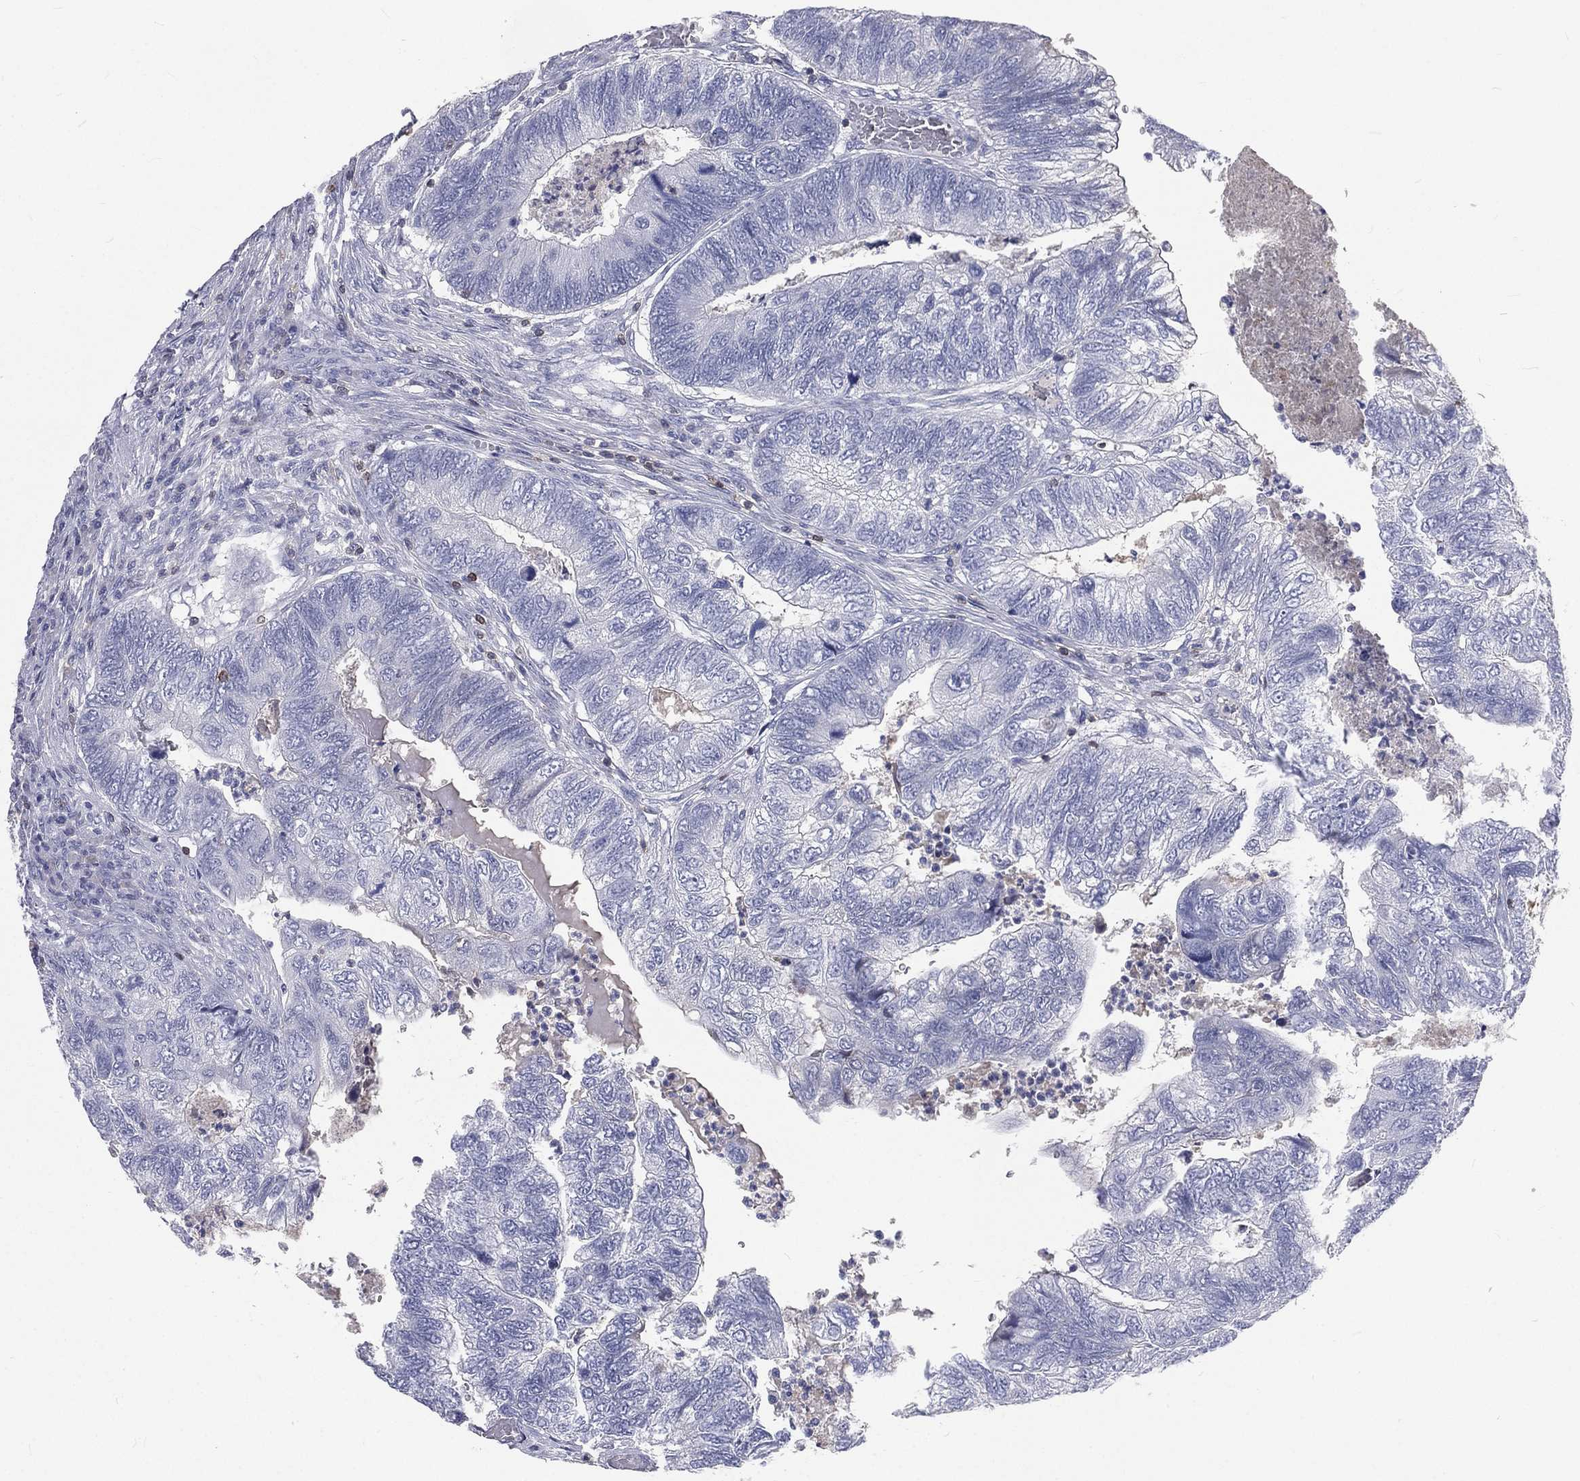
{"staining": {"intensity": "negative", "quantity": "none", "location": "none"}, "tissue": "colorectal cancer", "cell_type": "Tumor cells", "image_type": "cancer", "snomed": [{"axis": "morphology", "description": "Adenocarcinoma, NOS"}, {"axis": "topography", "description": "Colon"}], "caption": "The image demonstrates no significant positivity in tumor cells of colorectal cancer (adenocarcinoma).", "gene": "CD3D", "patient": {"sex": "female", "age": 67}}